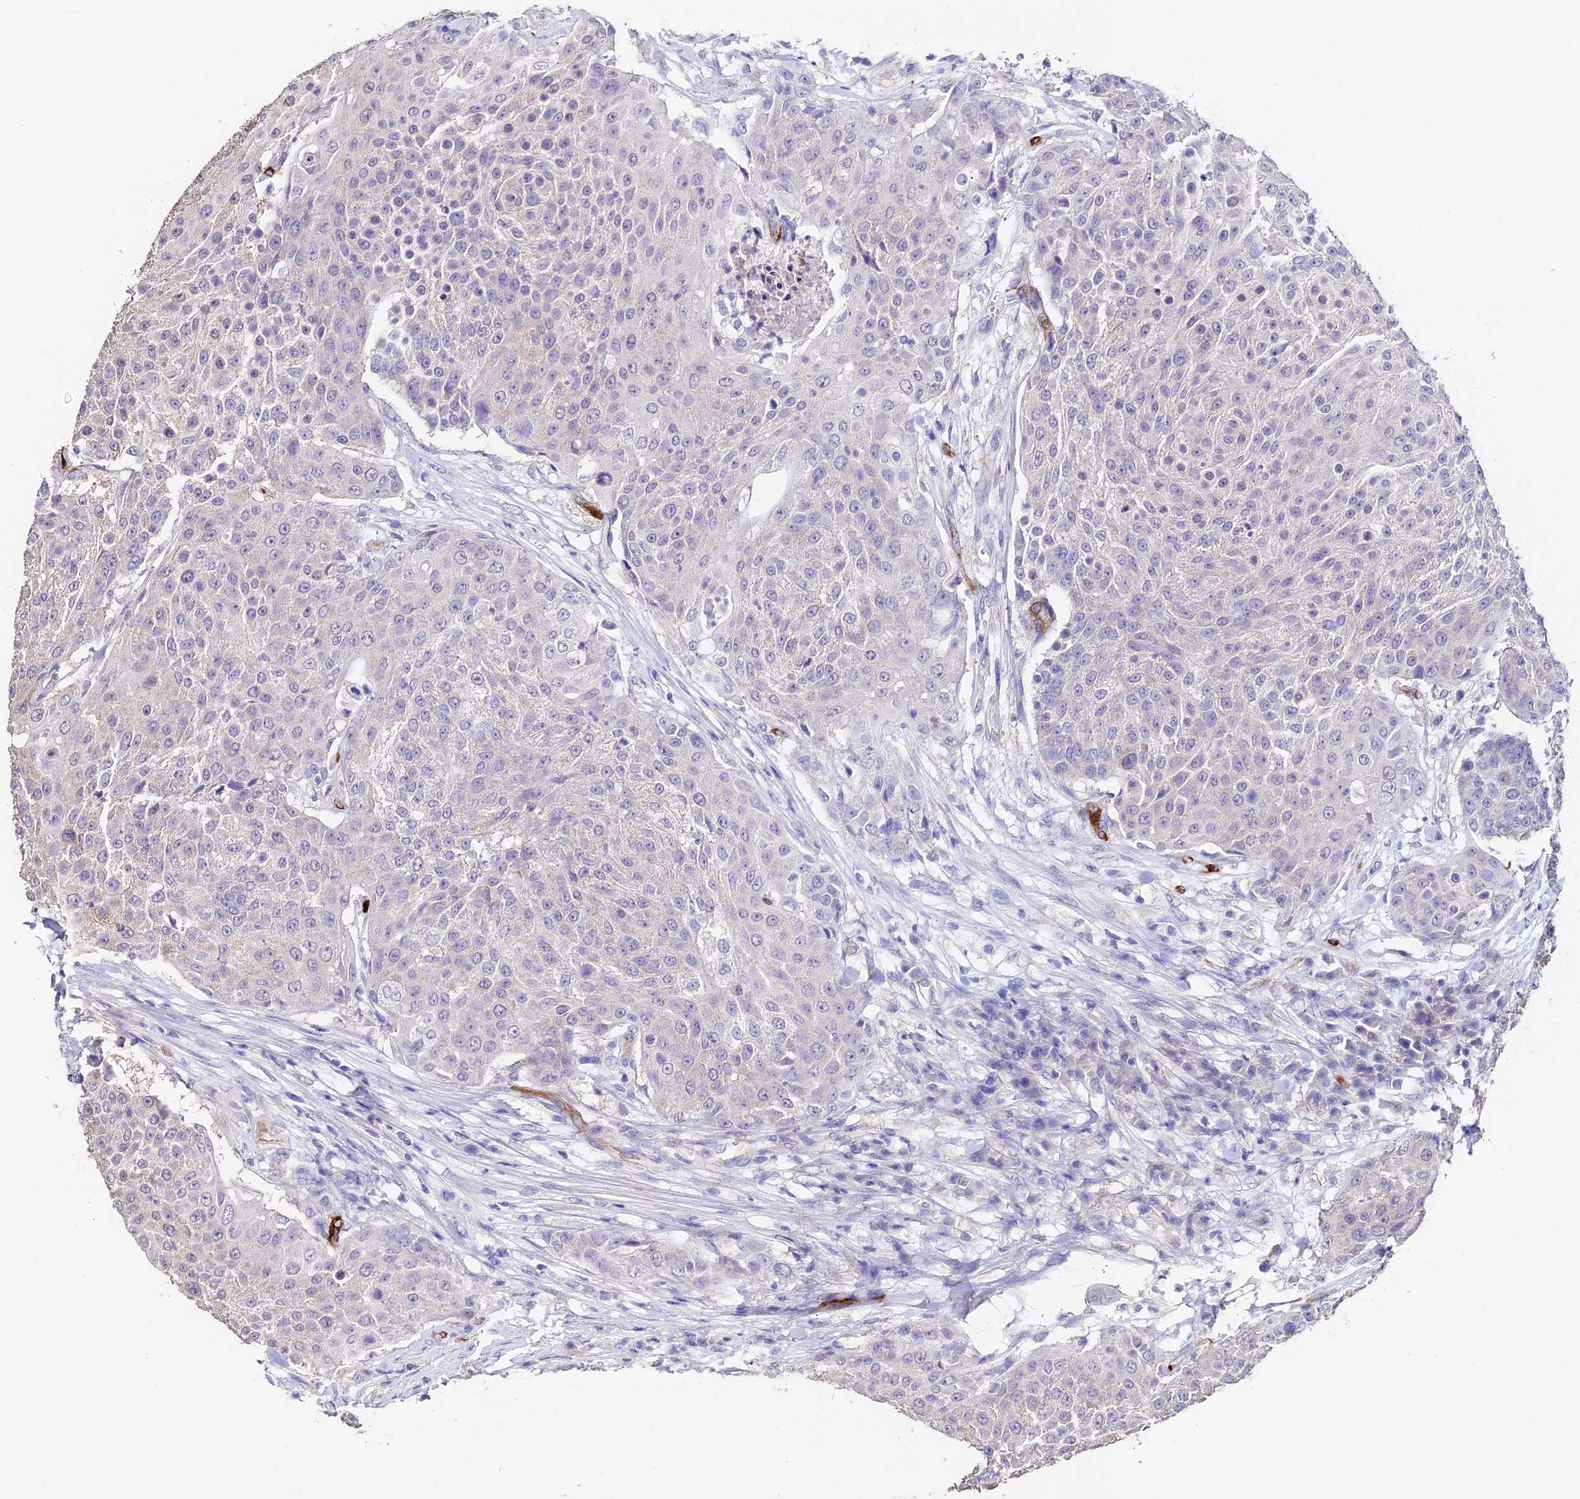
{"staining": {"intensity": "negative", "quantity": "none", "location": "none"}, "tissue": "urothelial cancer", "cell_type": "Tumor cells", "image_type": "cancer", "snomed": [{"axis": "morphology", "description": "Urothelial carcinoma, High grade"}, {"axis": "topography", "description": "Urinary bladder"}], "caption": "DAB (3,3'-diaminobenzidine) immunohistochemical staining of urothelial cancer shows no significant expression in tumor cells.", "gene": "ESM1", "patient": {"sex": "female", "age": 63}}